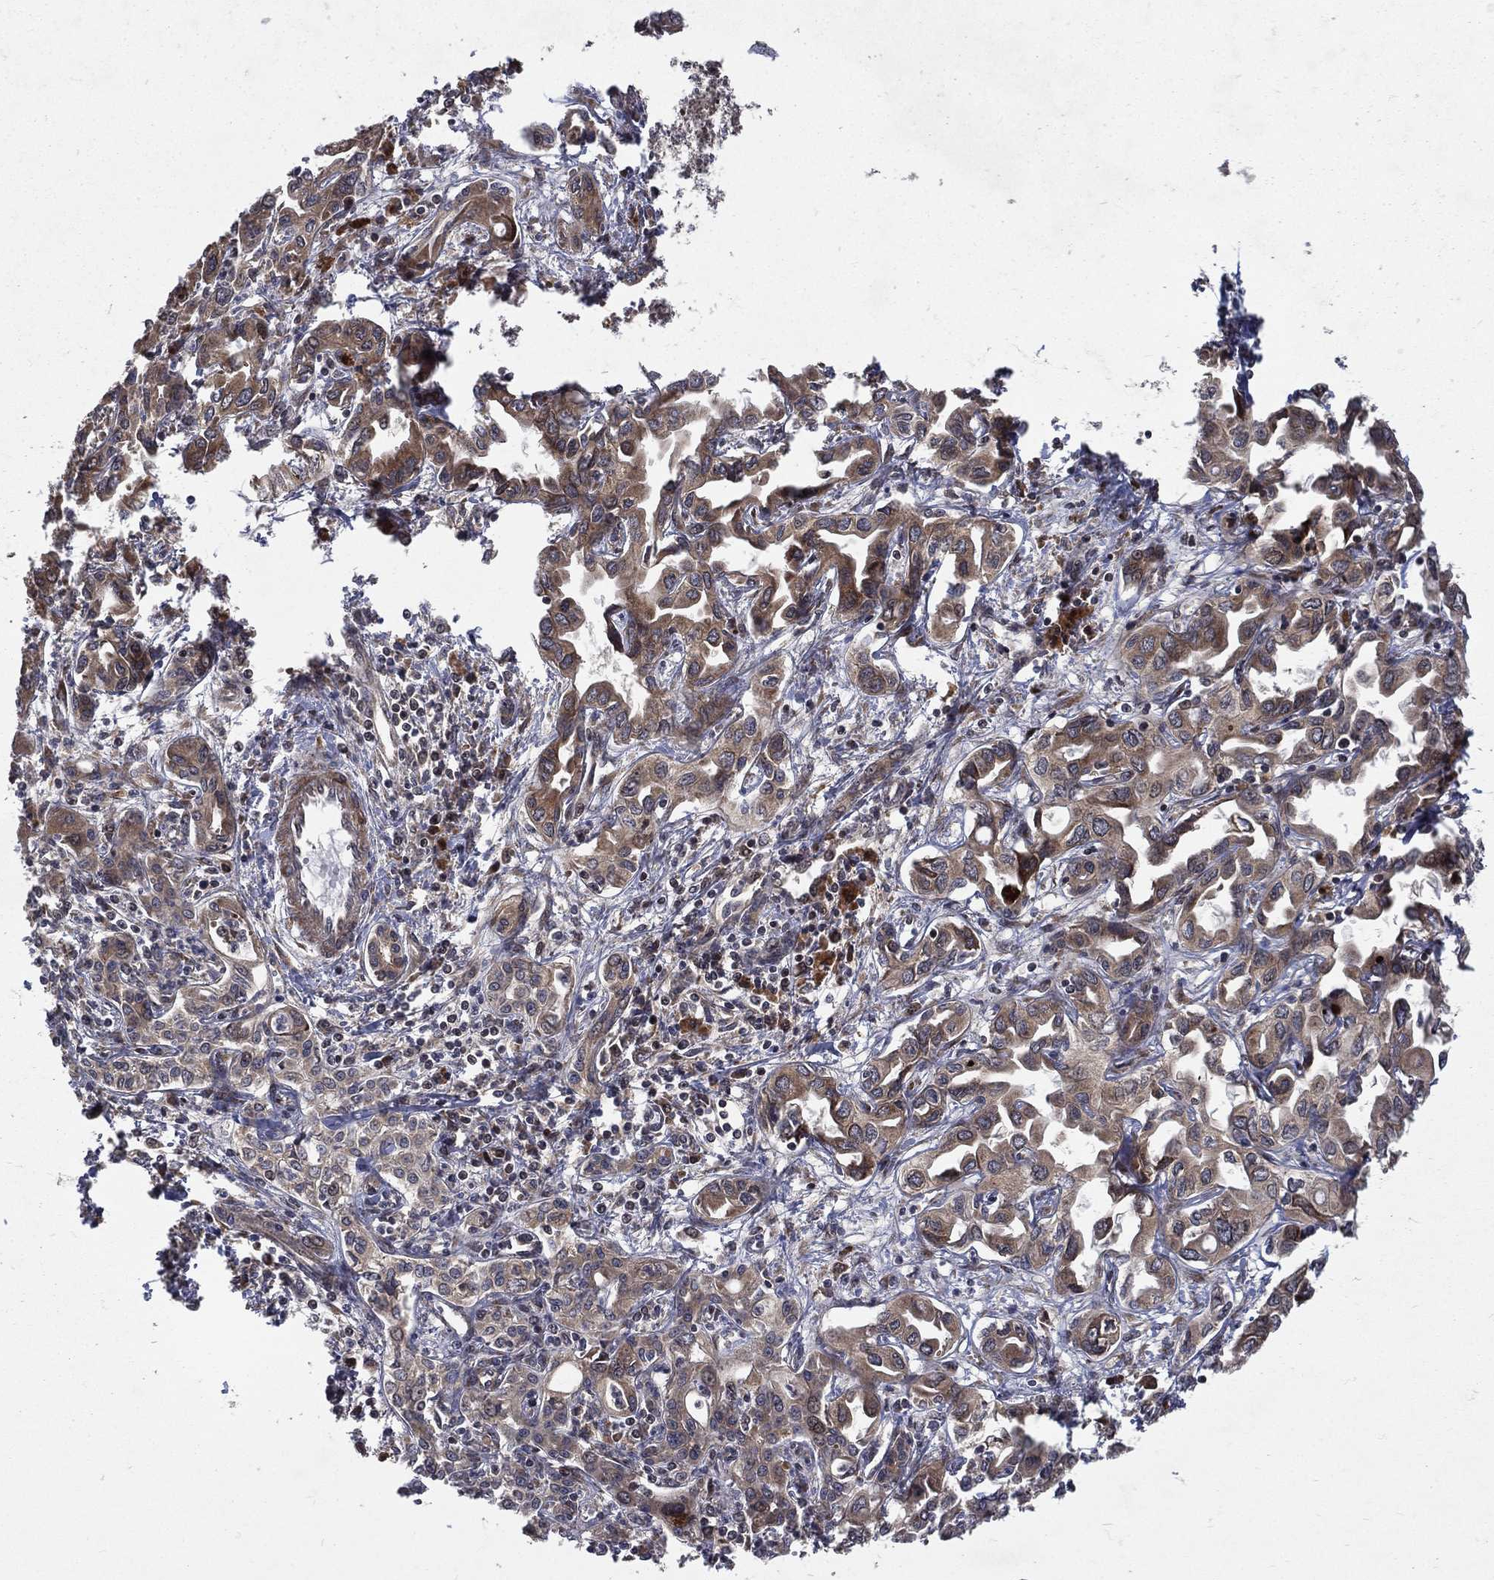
{"staining": {"intensity": "moderate", "quantity": "25%-75%", "location": "cytoplasmic/membranous"}, "tissue": "liver cancer", "cell_type": "Tumor cells", "image_type": "cancer", "snomed": [{"axis": "morphology", "description": "Cholangiocarcinoma"}, {"axis": "topography", "description": "Liver"}], "caption": "Liver cholangiocarcinoma was stained to show a protein in brown. There is medium levels of moderate cytoplasmic/membranous expression in about 25%-75% of tumor cells.", "gene": "RAB11FIP4", "patient": {"sex": "female", "age": 64}}